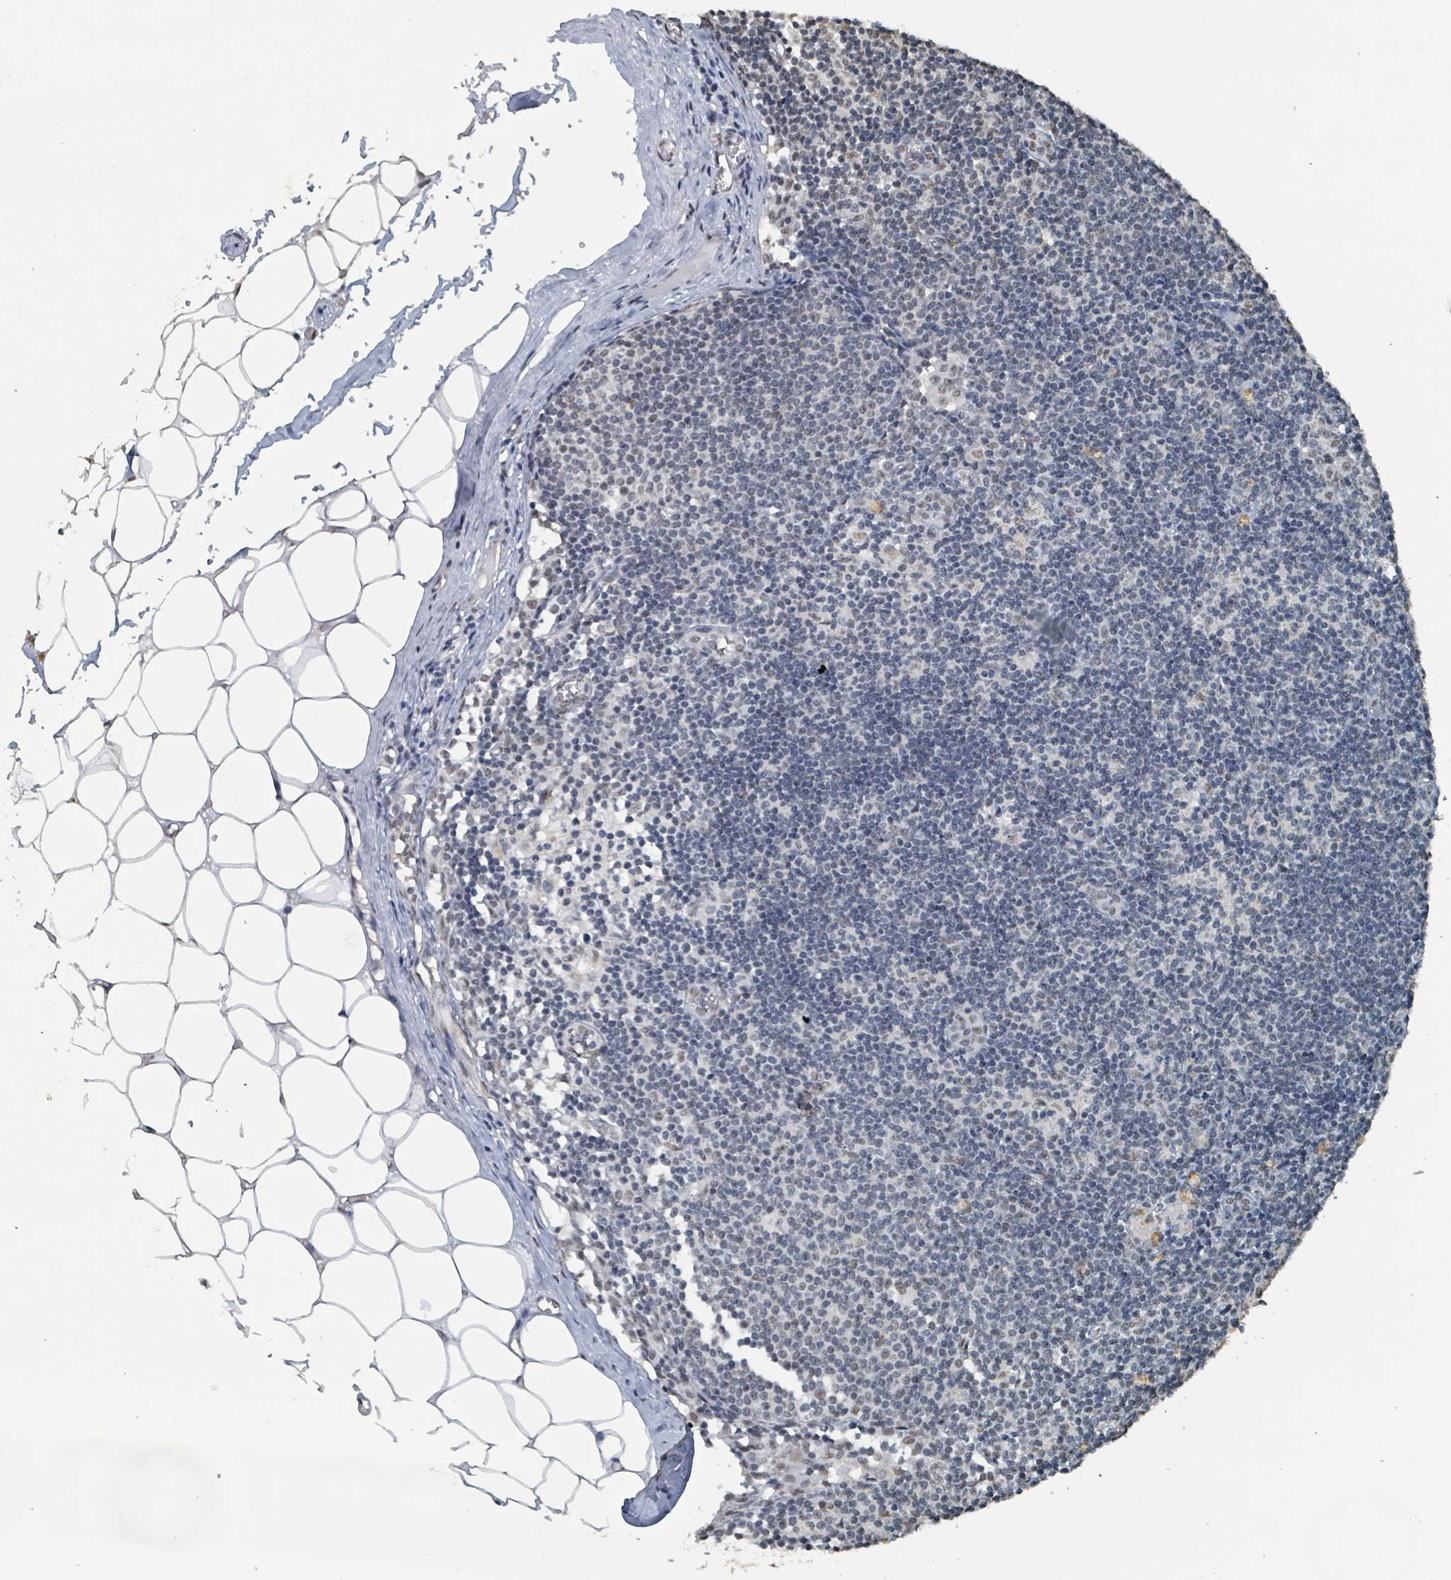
{"staining": {"intensity": "moderate", "quantity": "<25%", "location": "nuclear"}, "tissue": "lymph node", "cell_type": "Non-germinal center cells", "image_type": "normal", "snomed": [{"axis": "morphology", "description": "Normal tissue, NOS"}, {"axis": "topography", "description": "Lymph node"}], "caption": "IHC (DAB) staining of benign lymph node reveals moderate nuclear protein positivity in approximately <25% of non-germinal center cells. (DAB (3,3'-diaminobenzidine) IHC, brown staining for protein, blue staining for nuclei).", "gene": "PHIP", "patient": {"sex": "female", "age": 42}}